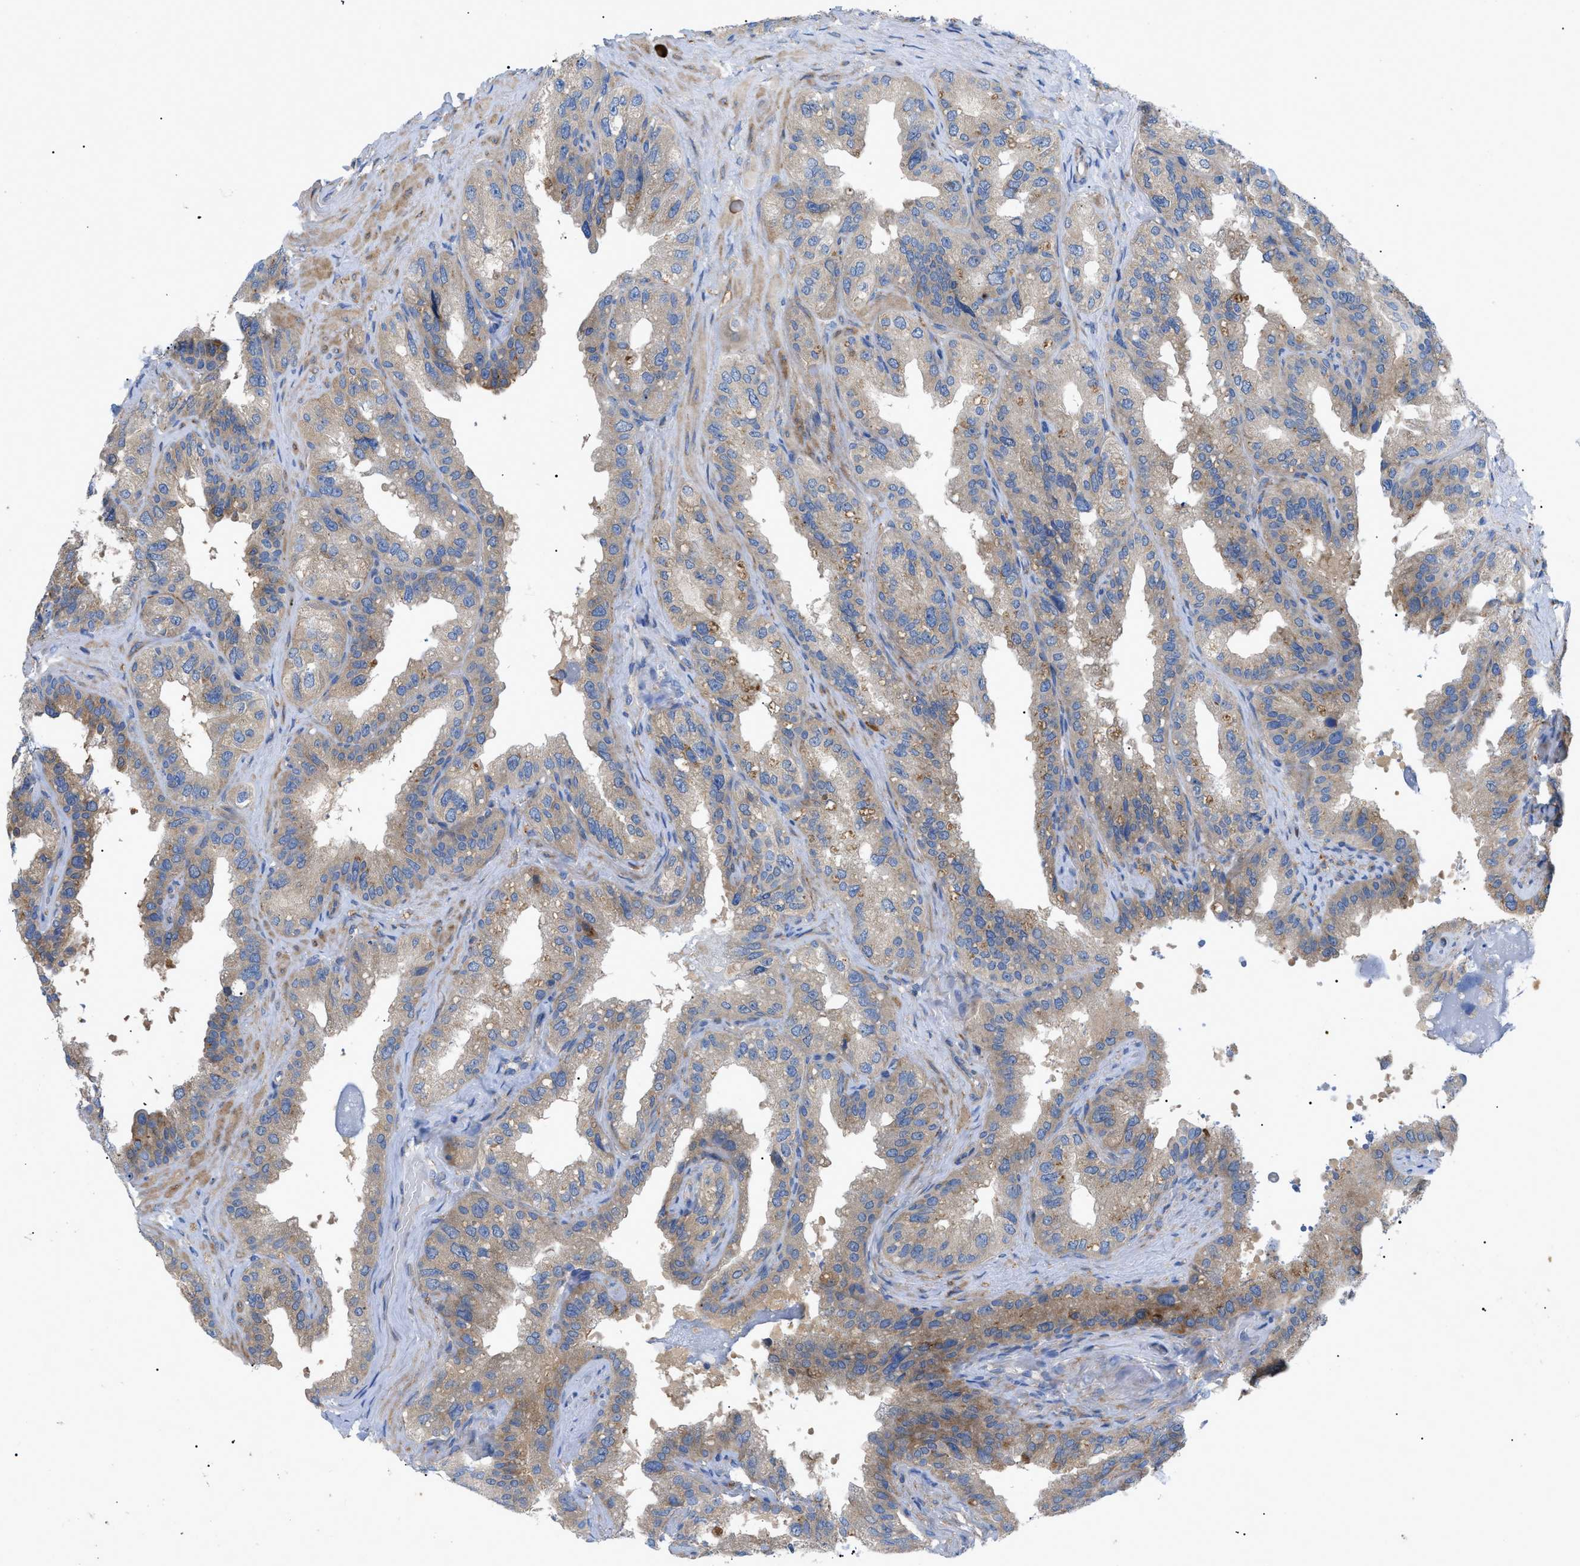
{"staining": {"intensity": "moderate", "quantity": "25%-75%", "location": "cytoplasmic/membranous"}, "tissue": "seminal vesicle", "cell_type": "Glandular cells", "image_type": "normal", "snomed": [{"axis": "morphology", "description": "Normal tissue, NOS"}, {"axis": "topography", "description": "Seminal veicle"}], "caption": "Brown immunohistochemical staining in unremarkable human seminal vesicle displays moderate cytoplasmic/membranous staining in approximately 25%-75% of glandular cells. Immunohistochemistry (ihc) stains the protein in brown and the nuclei are stained blue.", "gene": "HSPB8", "patient": {"sex": "male", "age": 68}}